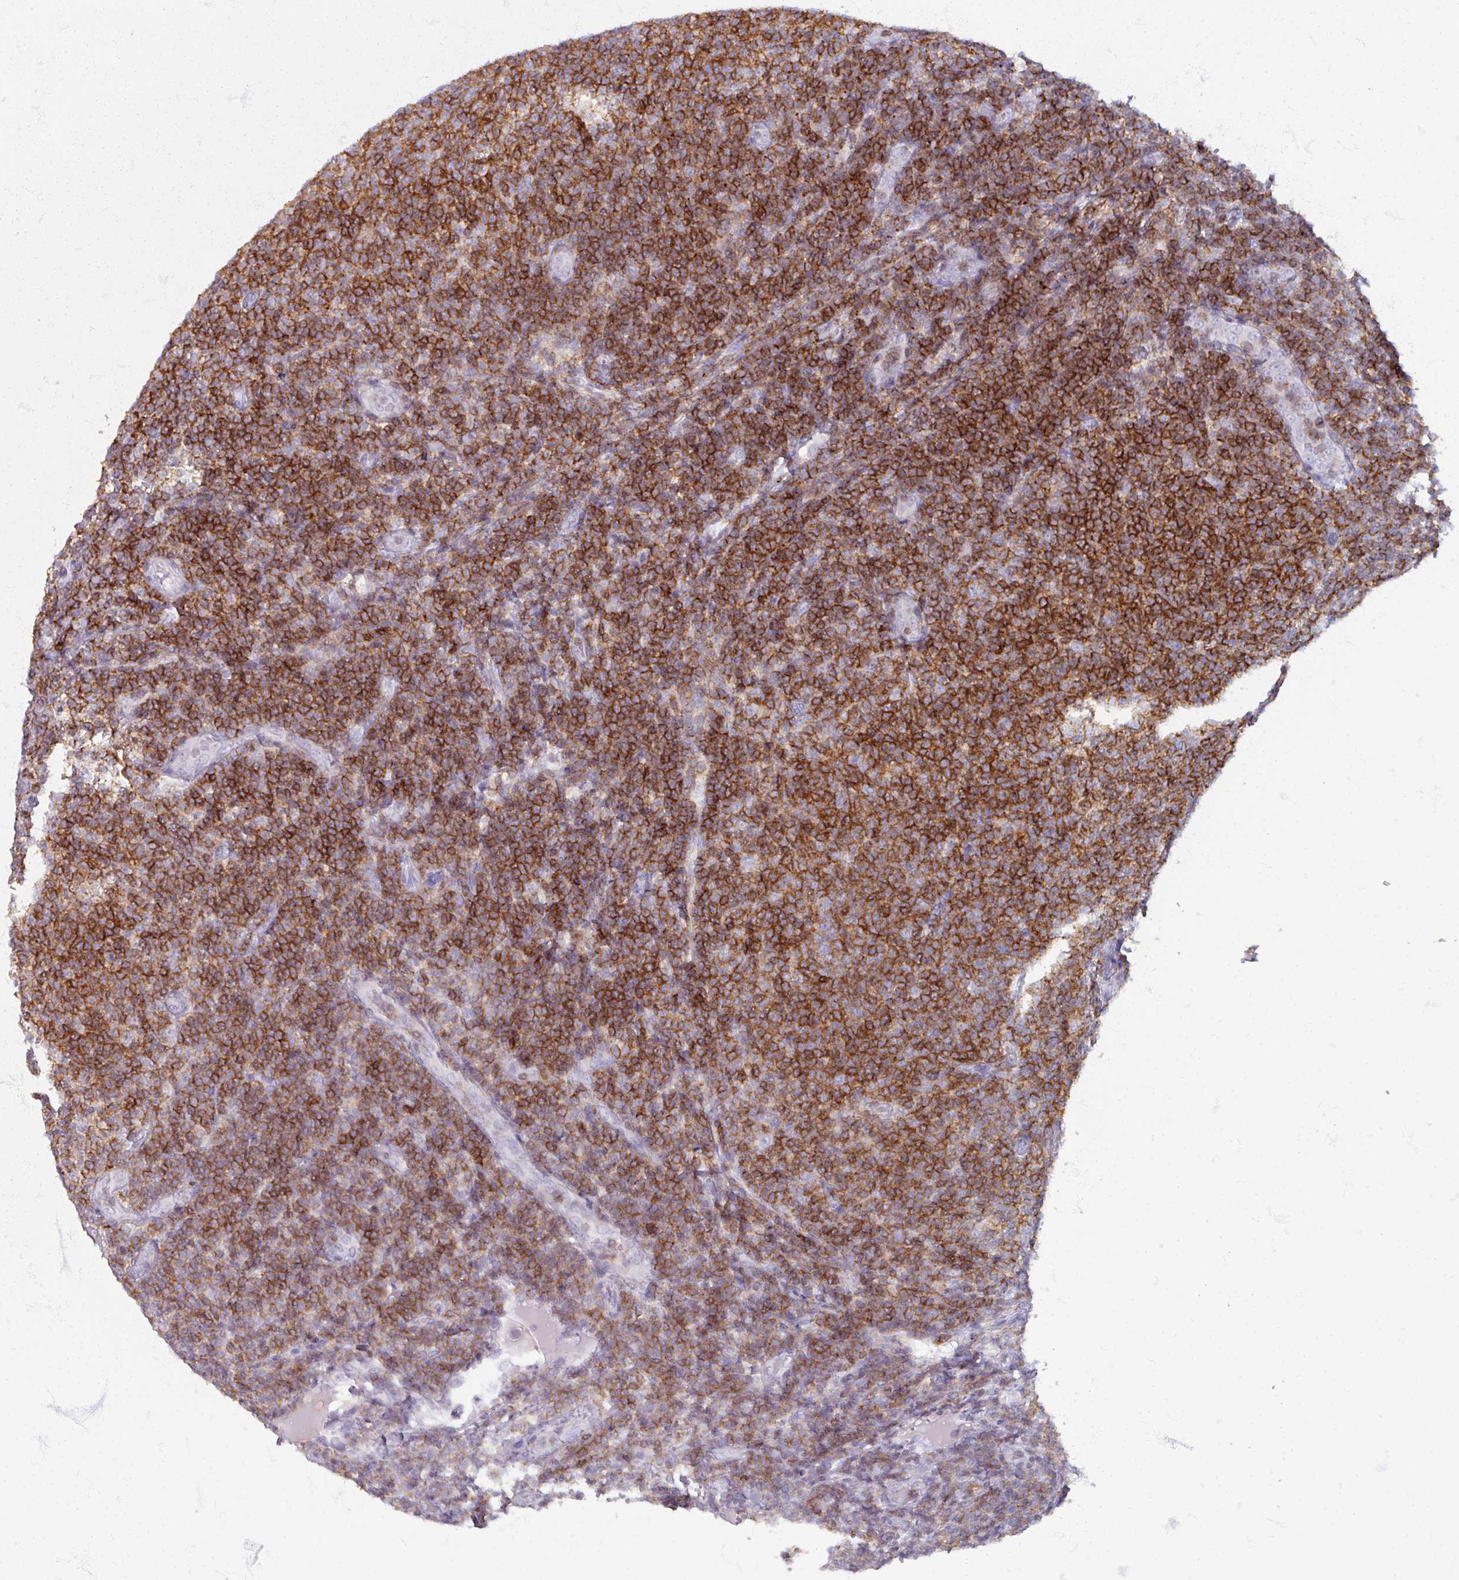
{"staining": {"intensity": "strong", "quantity": ">75%", "location": "cytoplasmic/membranous"}, "tissue": "lymphoma", "cell_type": "Tumor cells", "image_type": "cancer", "snomed": [{"axis": "morphology", "description": "Malignant lymphoma, non-Hodgkin's type, Low grade"}, {"axis": "topography", "description": "Lymph node"}], "caption": "IHC image of neoplastic tissue: human malignant lymphoma, non-Hodgkin's type (low-grade) stained using IHC shows high levels of strong protein expression localized specifically in the cytoplasmic/membranous of tumor cells, appearing as a cytoplasmic/membranous brown color.", "gene": "PTPRC", "patient": {"sex": "male", "age": 66}}